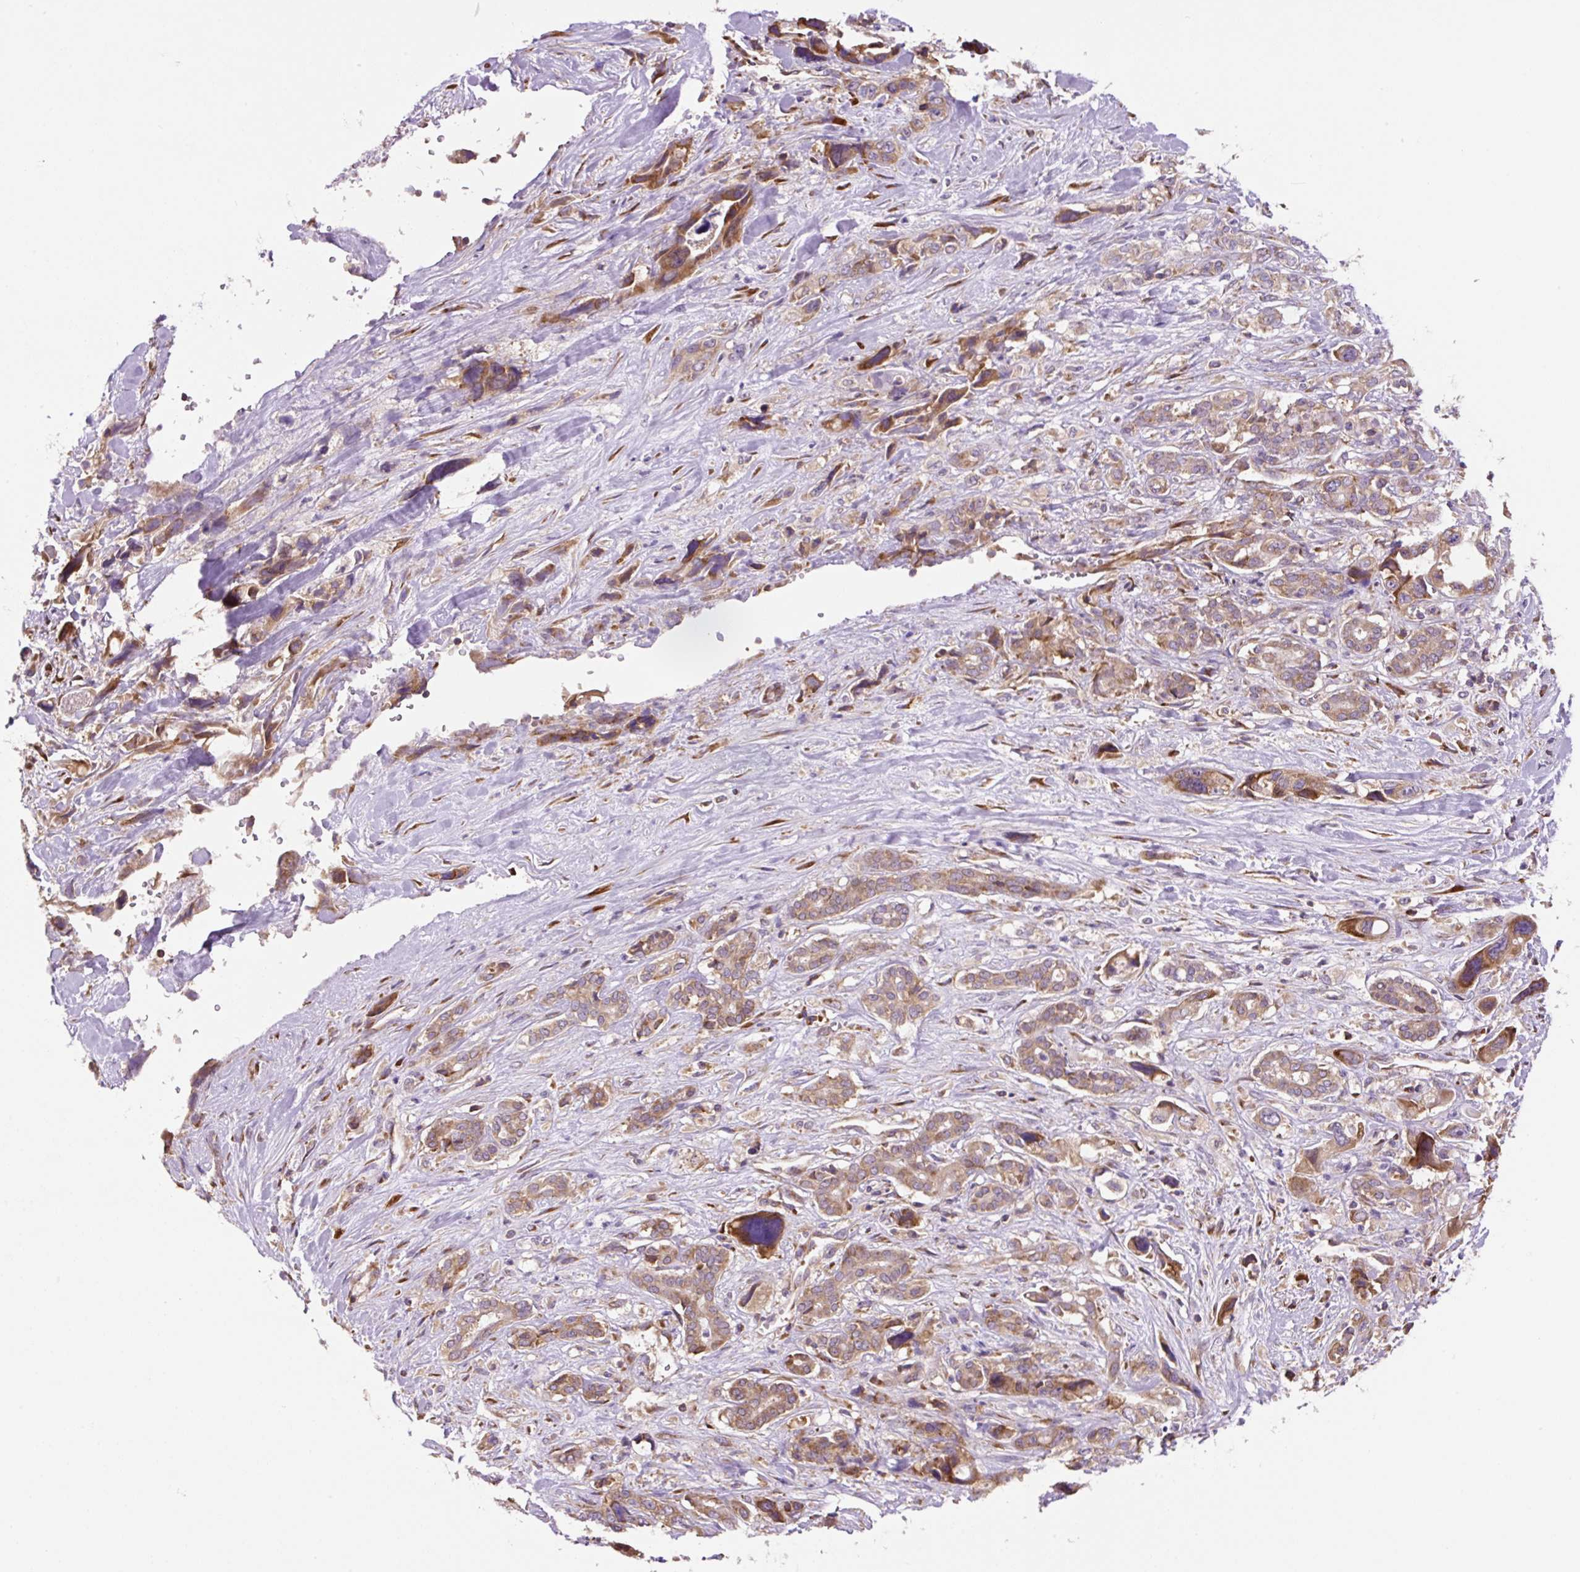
{"staining": {"intensity": "moderate", "quantity": ">75%", "location": "cytoplasmic/membranous"}, "tissue": "pancreatic cancer", "cell_type": "Tumor cells", "image_type": "cancer", "snomed": [{"axis": "morphology", "description": "Adenocarcinoma, NOS"}, {"axis": "topography", "description": "Pancreas"}], "caption": "This image demonstrates IHC staining of human adenocarcinoma (pancreatic), with medium moderate cytoplasmic/membranous positivity in about >75% of tumor cells.", "gene": "RPS23", "patient": {"sex": "male", "age": 46}}